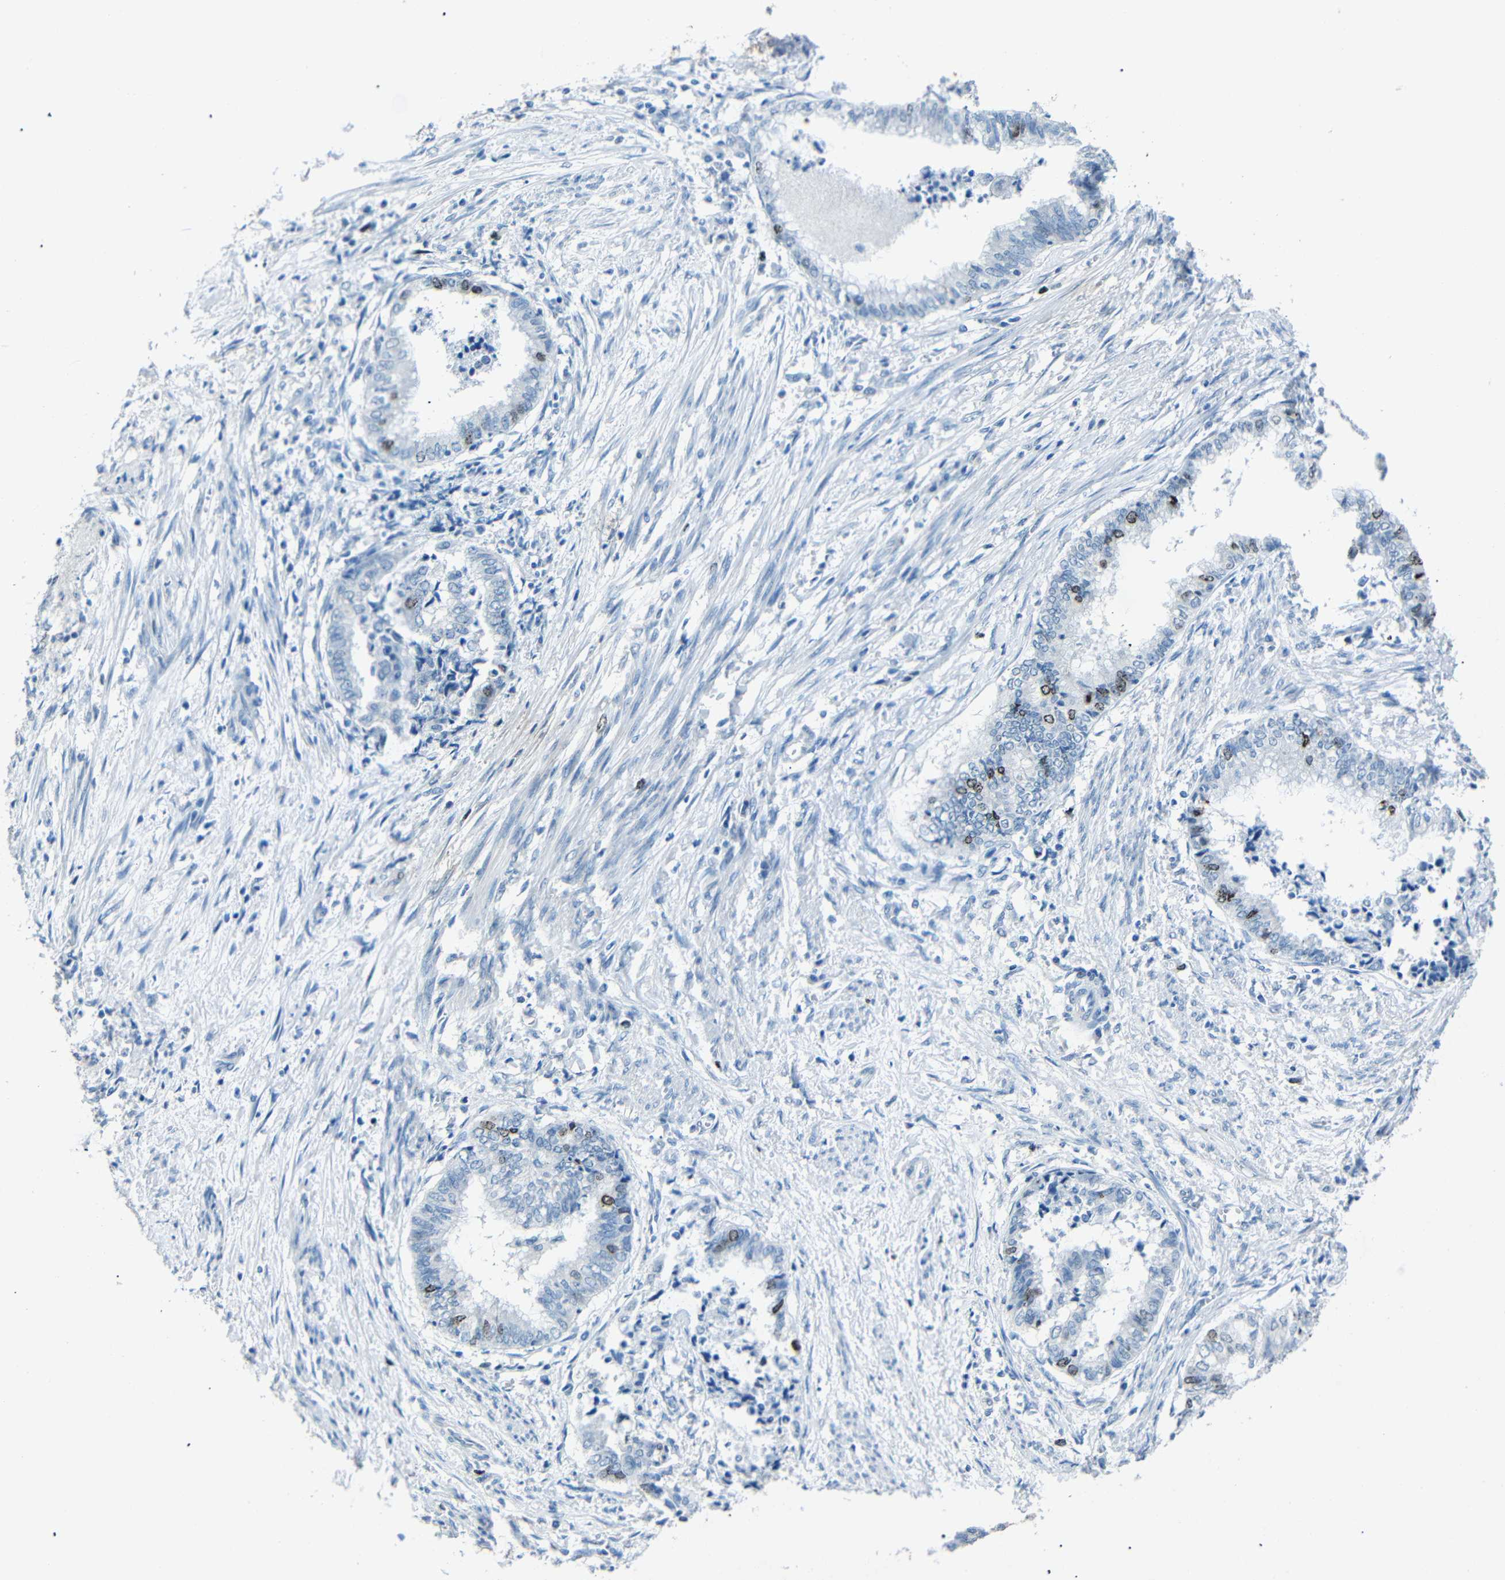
{"staining": {"intensity": "moderate", "quantity": "<25%", "location": "nuclear"}, "tissue": "endometrial cancer", "cell_type": "Tumor cells", "image_type": "cancer", "snomed": [{"axis": "morphology", "description": "Necrosis, NOS"}, {"axis": "morphology", "description": "Adenocarcinoma, NOS"}, {"axis": "topography", "description": "Endometrium"}], "caption": "Protein expression analysis of endometrial adenocarcinoma shows moderate nuclear positivity in approximately <25% of tumor cells.", "gene": "INCENP", "patient": {"sex": "female", "age": 79}}